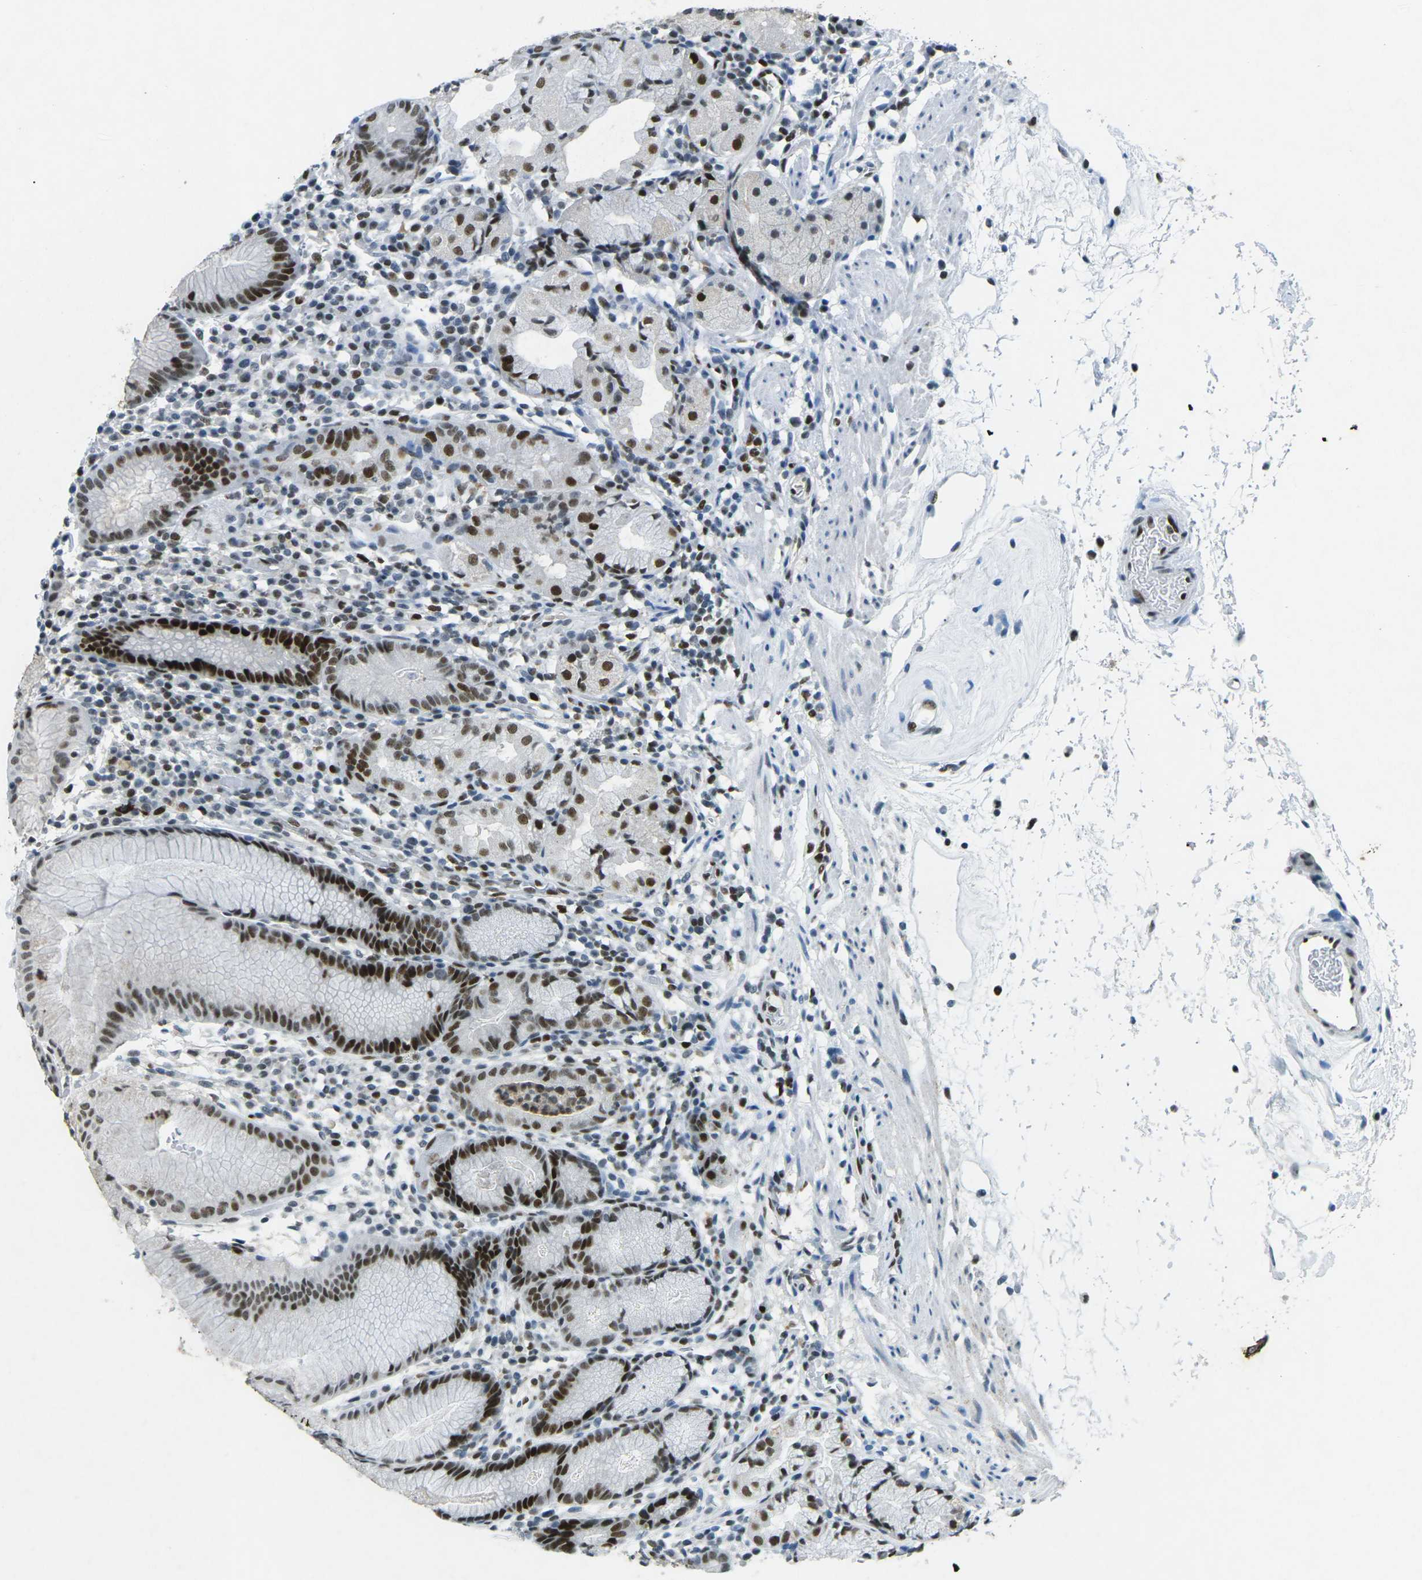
{"staining": {"intensity": "strong", "quantity": ">75%", "location": "nuclear"}, "tissue": "stomach", "cell_type": "Glandular cells", "image_type": "normal", "snomed": [{"axis": "morphology", "description": "Normal tissue, NOS"}, {"axis": "topography", "description": "Stomach"}, {"axis": "topography", "description": "Stomach, lower"}], "caption": "Immunohistochemistry photomicrograph of normal stomach stained for a protein (brown), which displays high levels of strong nuclear staining in approximately >75% of glandular cells.", "gene": "RB1", "patient": {"sex": "female", "age": 75}}